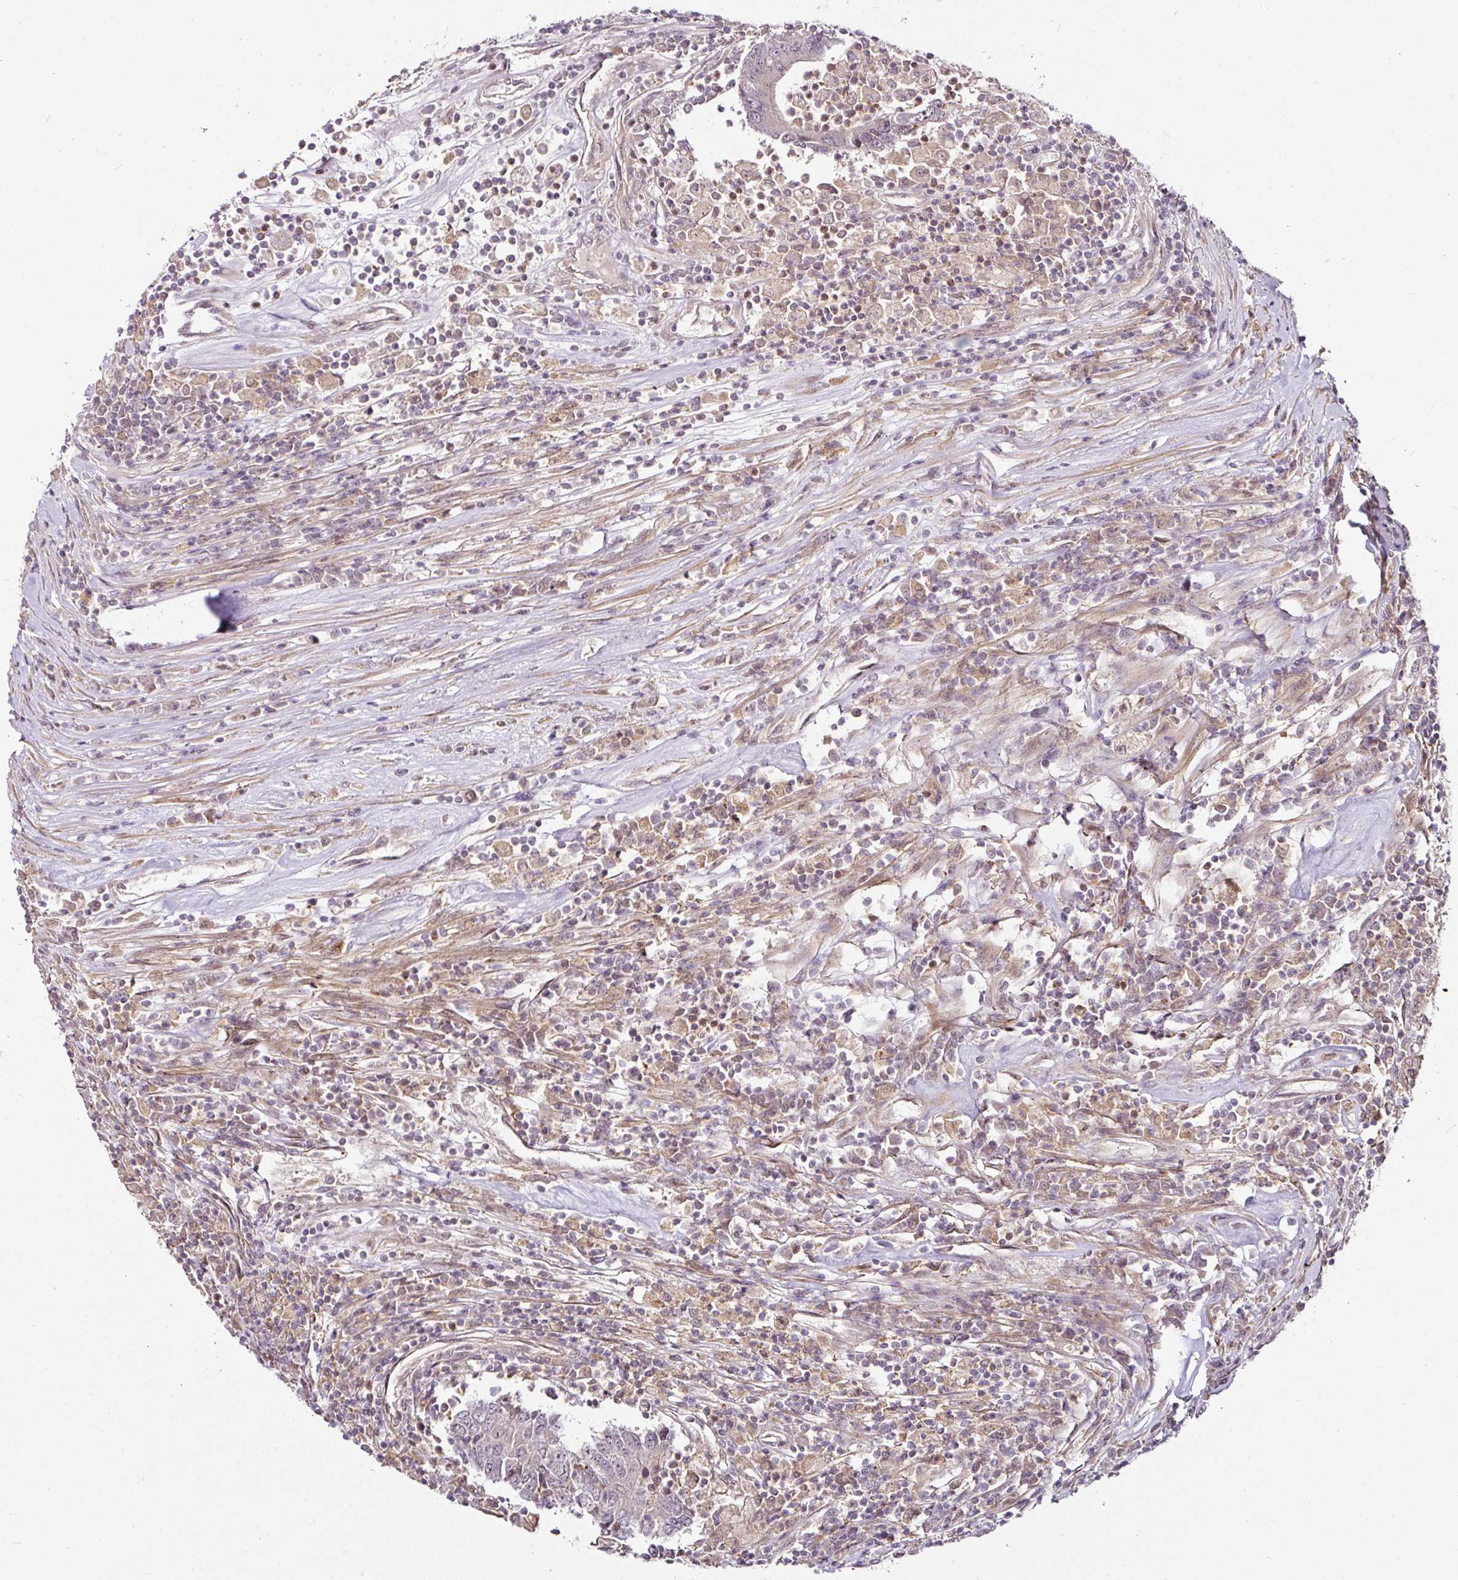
{"staining": {"intensity": "negative", "quantity": "none", "location": "none"}, "tissue": "colorectal cancer", "cell_type": "Tumor cells", "image_type": "cancer", "snomed": [{"axis": "morphology", "description": "Adenocarcinoma, NOS"}, {"axis": "topography", "description": "Colon"}], "caption": "Immunohistochemical staining of adenocarcinoma (colorectal) displays no significant positivity in tumor cells. Nuclei are stained in blue.", "gene": "DCAF13", "patient": {"sex": "female", "age": 48}}